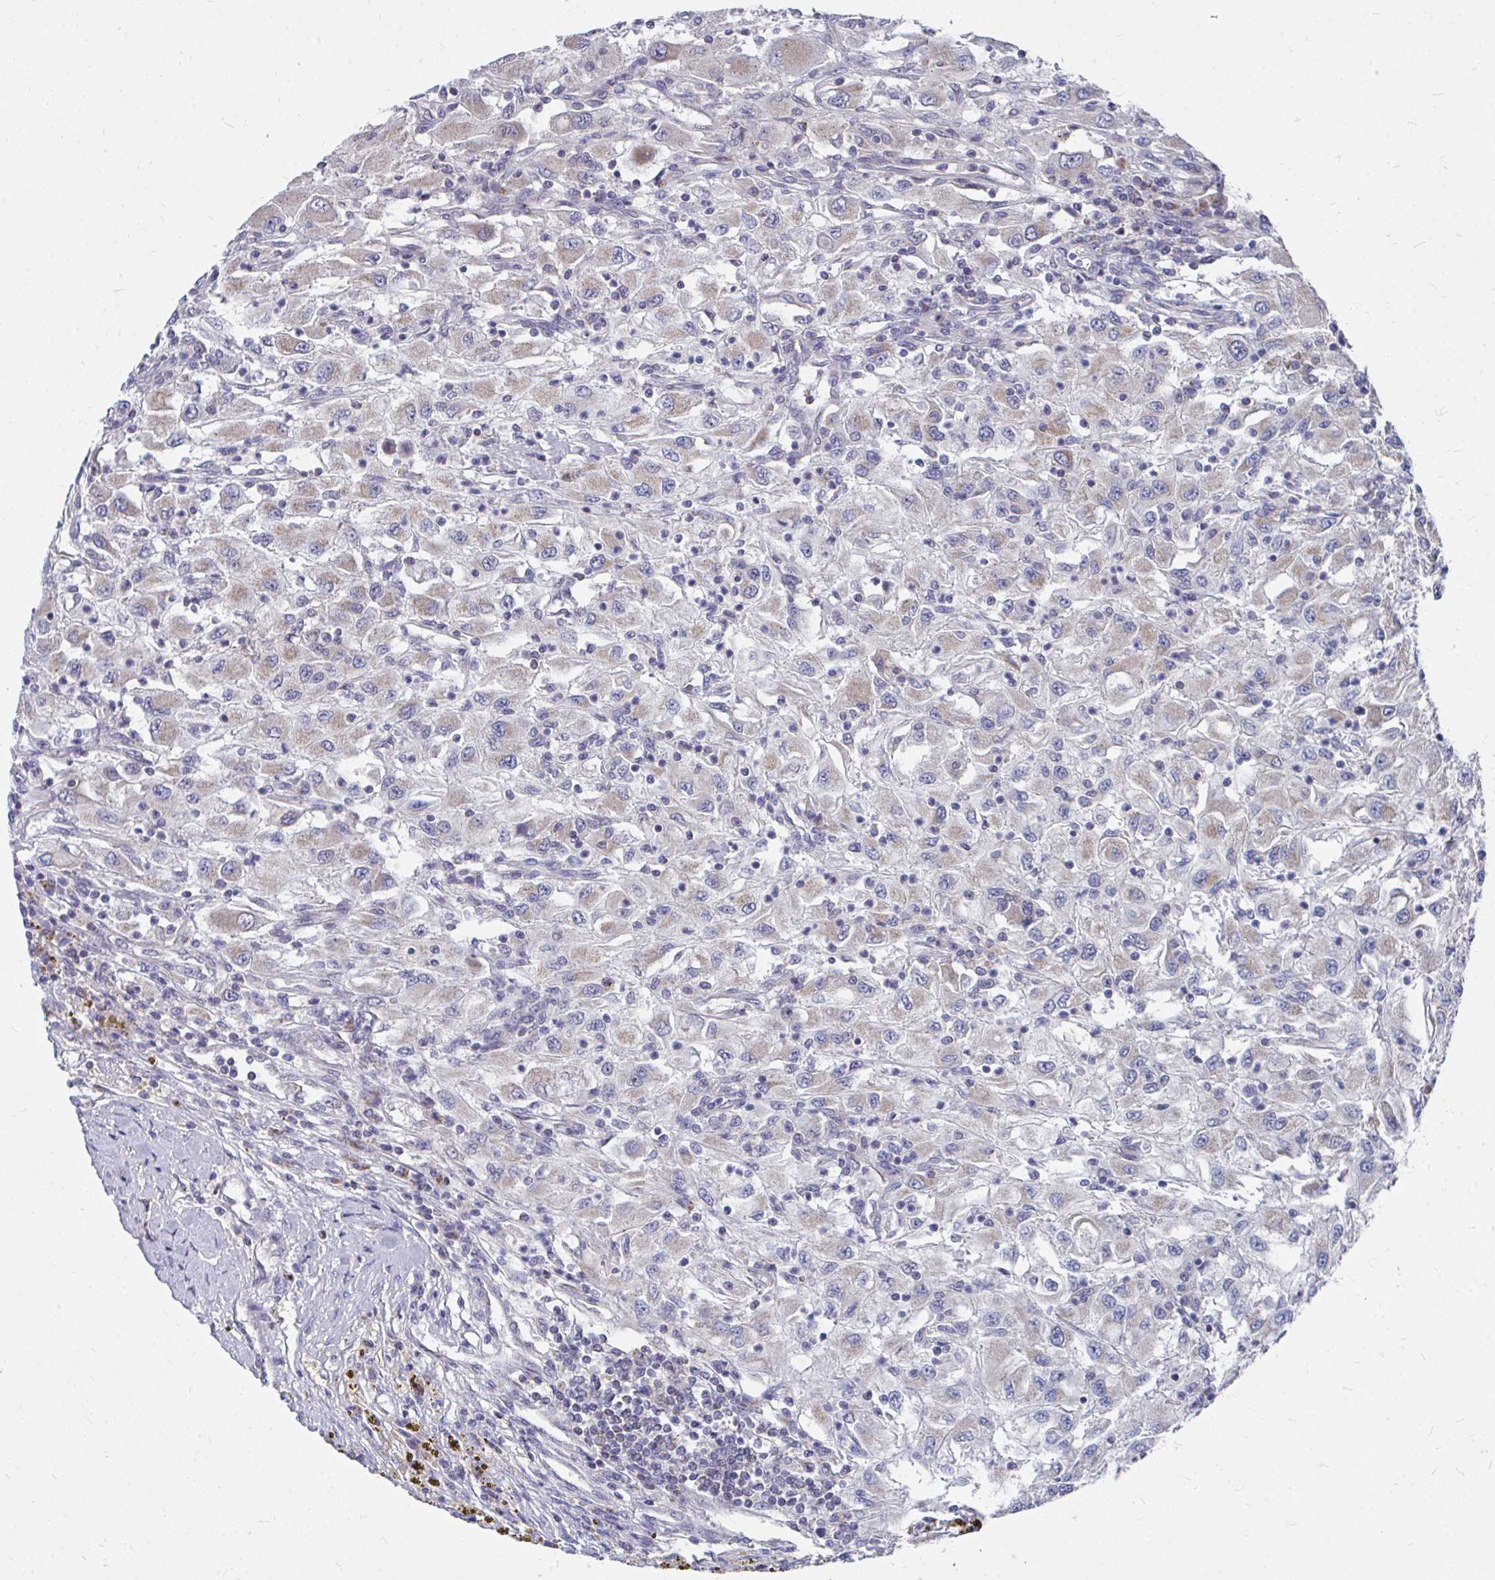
{"staining": {"intensity": "negative", "quantity": "none", "location": "none"}, "tissue": "renal cancer", "cell_type": "Tumor cells", "image_type": "cancer", "snomed": [{"axis": "morphology", "description": "Adenocarcinoma, NOS"}, {"axis": "topography", "description": "Kidney"}], "caption": "DAB immunohistochemical staining of renal cancer shows no significant staining in tumor cells.", "gene": "PEX3", "patient": {"sex": "female", "age": 67}}